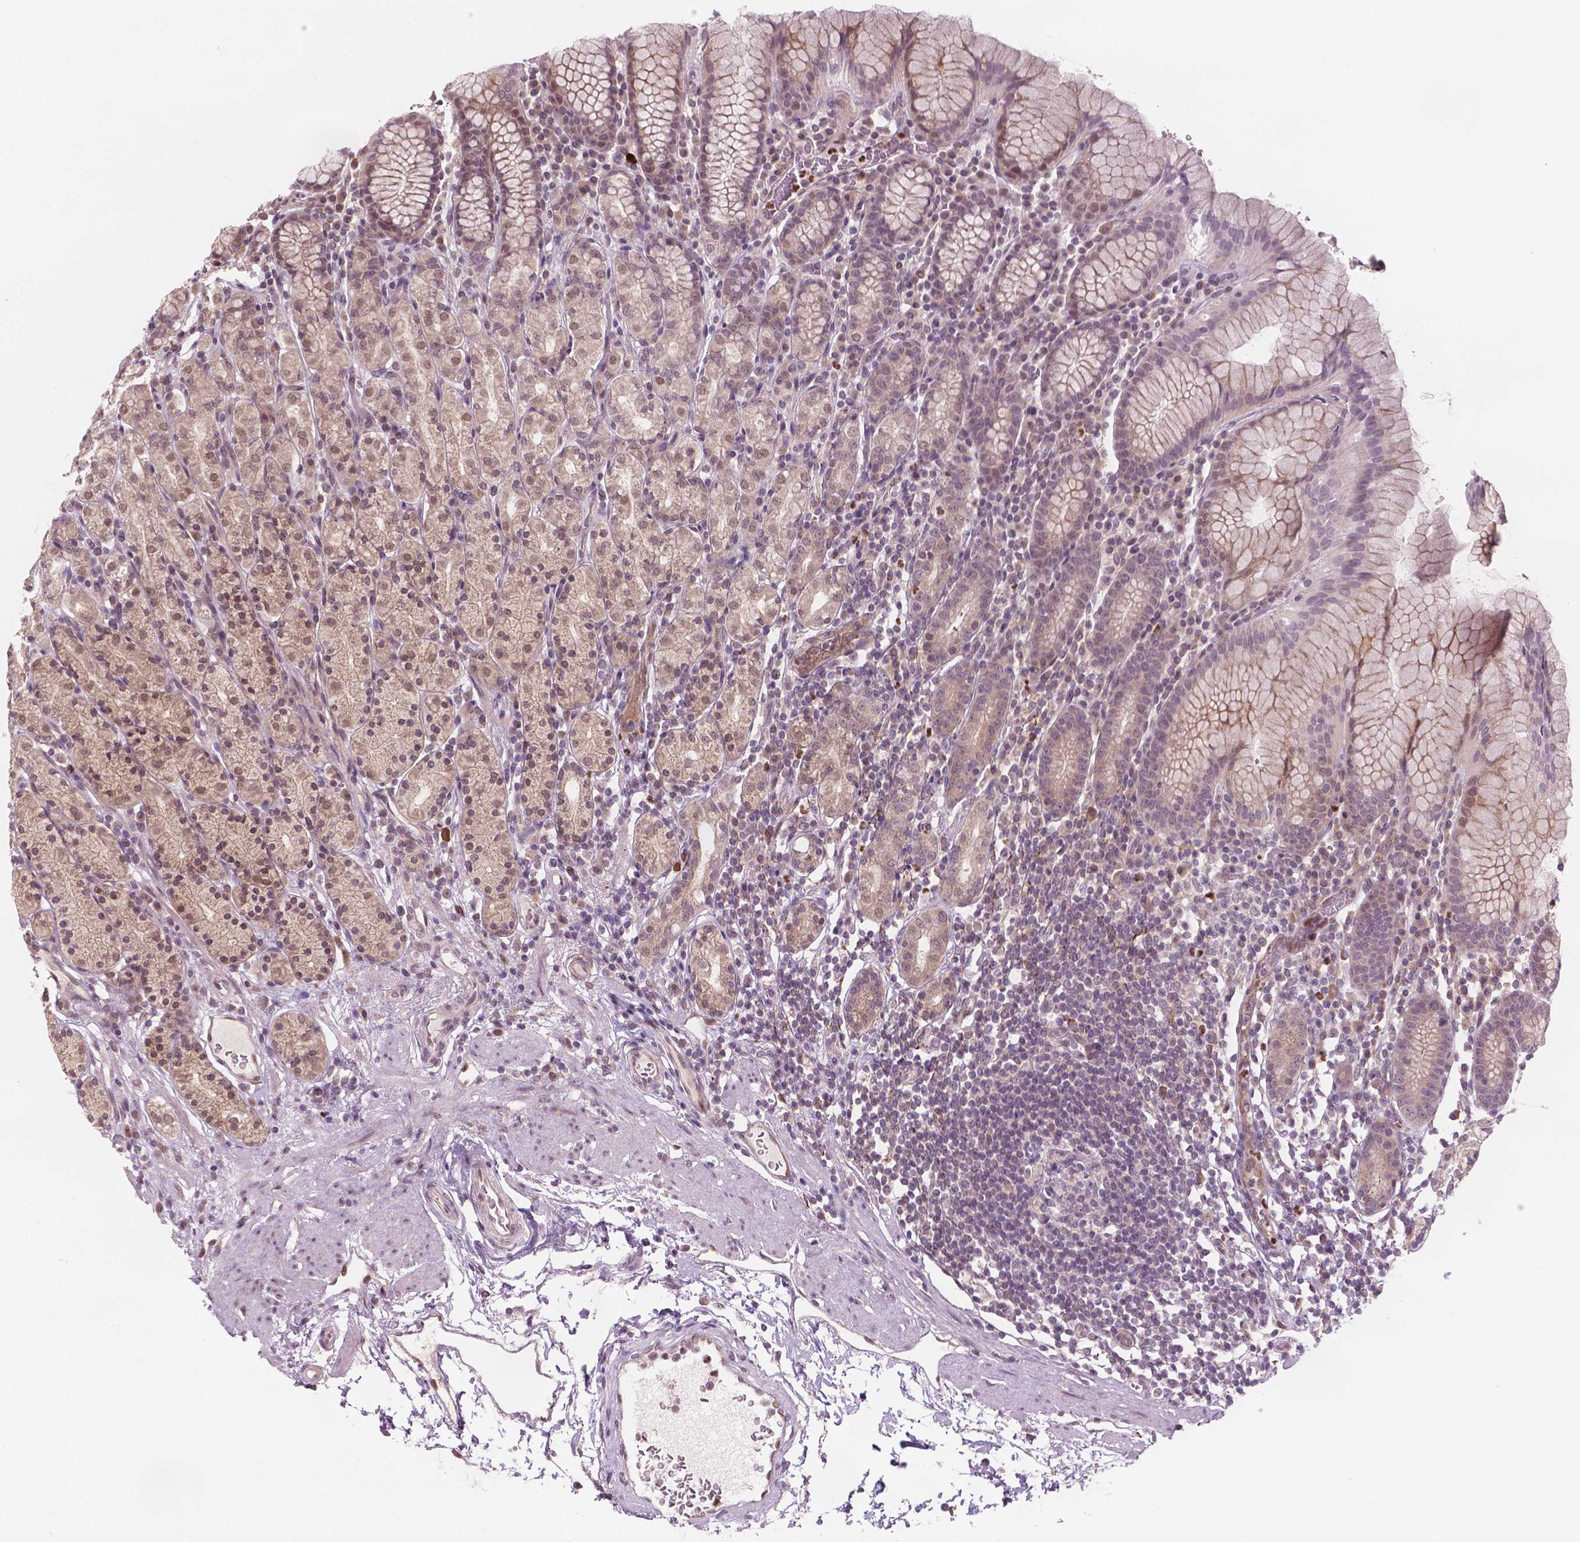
{"staining": {"intensity": "weak", "quantity": ">75%", "location": "cytoplasmic/membranous,nuclear"}, "tissue": "stomach", "cell_type": "Glandular cells", "image_type": "normal", "snomed": [{"axis": "morphology", "description": "Normal tissue, NOS"}, {"axis": "topography", "description": "Stomach, upper"}, {"axis": "topography", "description": "Stomach"}], "caption": "An immunohistochemistry (IHC) image of benign tissue is shown. Protein staining in brown labels weak cytoplasmic/membranous,nuclear positivity in stomach within glandular cells.", "gene": "NFAT5", "patient": {"sex": "male", "age": 62}}